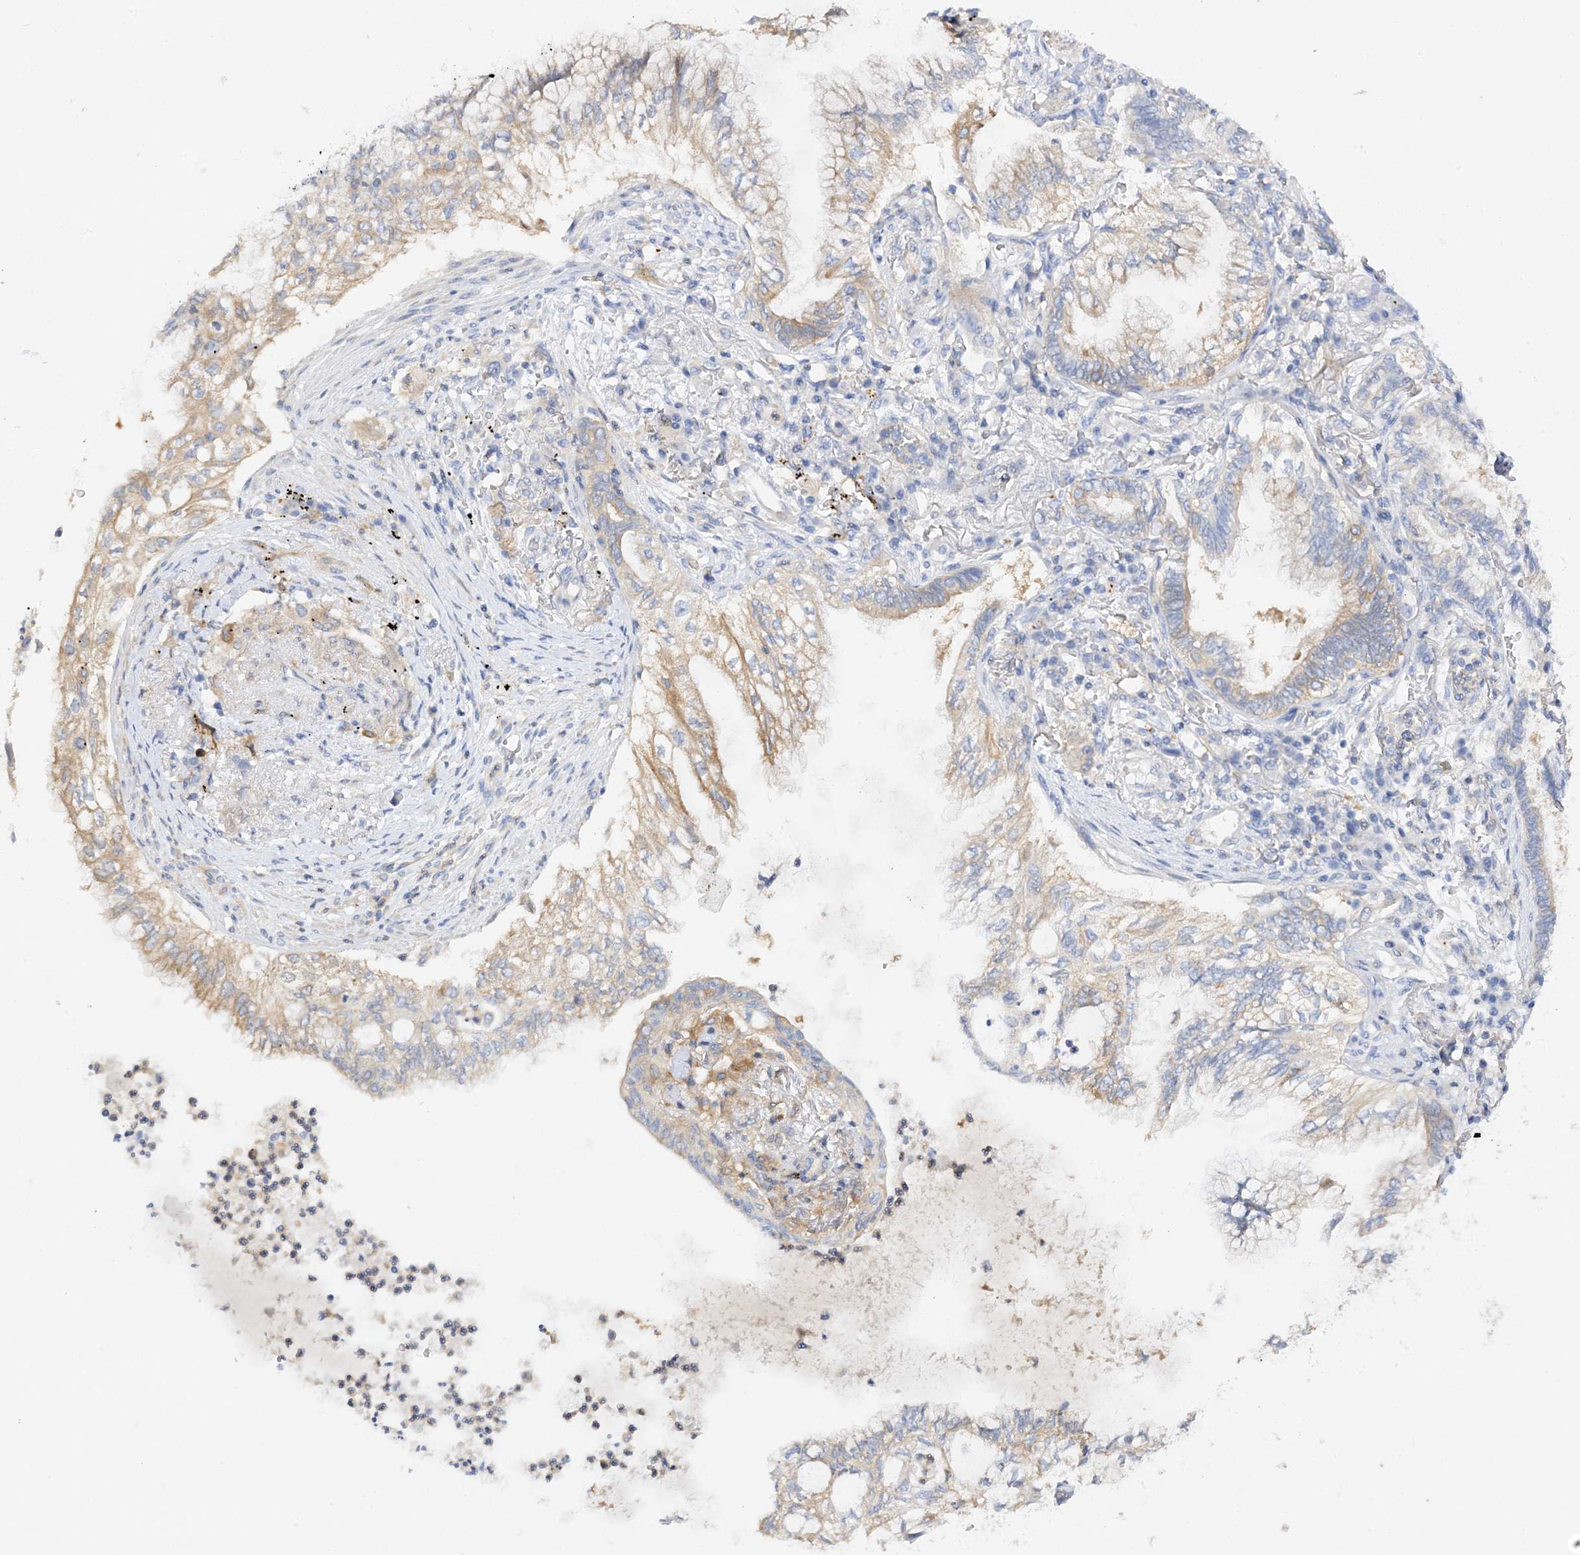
{"staining": {"intensity": "moderate", "quantity": "25%-75%", "location": "cytoplasmic/membranous"}, "tissue": "lung cancer", "cell_type": "Tumor cells", "image_type": "cancer", "snomed": [{"axis": "morphology", "description": "Adenocarcinoma, NOS"}, {"axis": "topography", "description": "Lung"}], "caption": "About 25%-75% of tumor cells in human lung adenocarcinoma demonstrate moderate cytoplasmic/membranous protein positivity as visualized by brown immunohistochemical staining.", "gene": "ARV1", "patient": {"sex": "female", "age": 70}}